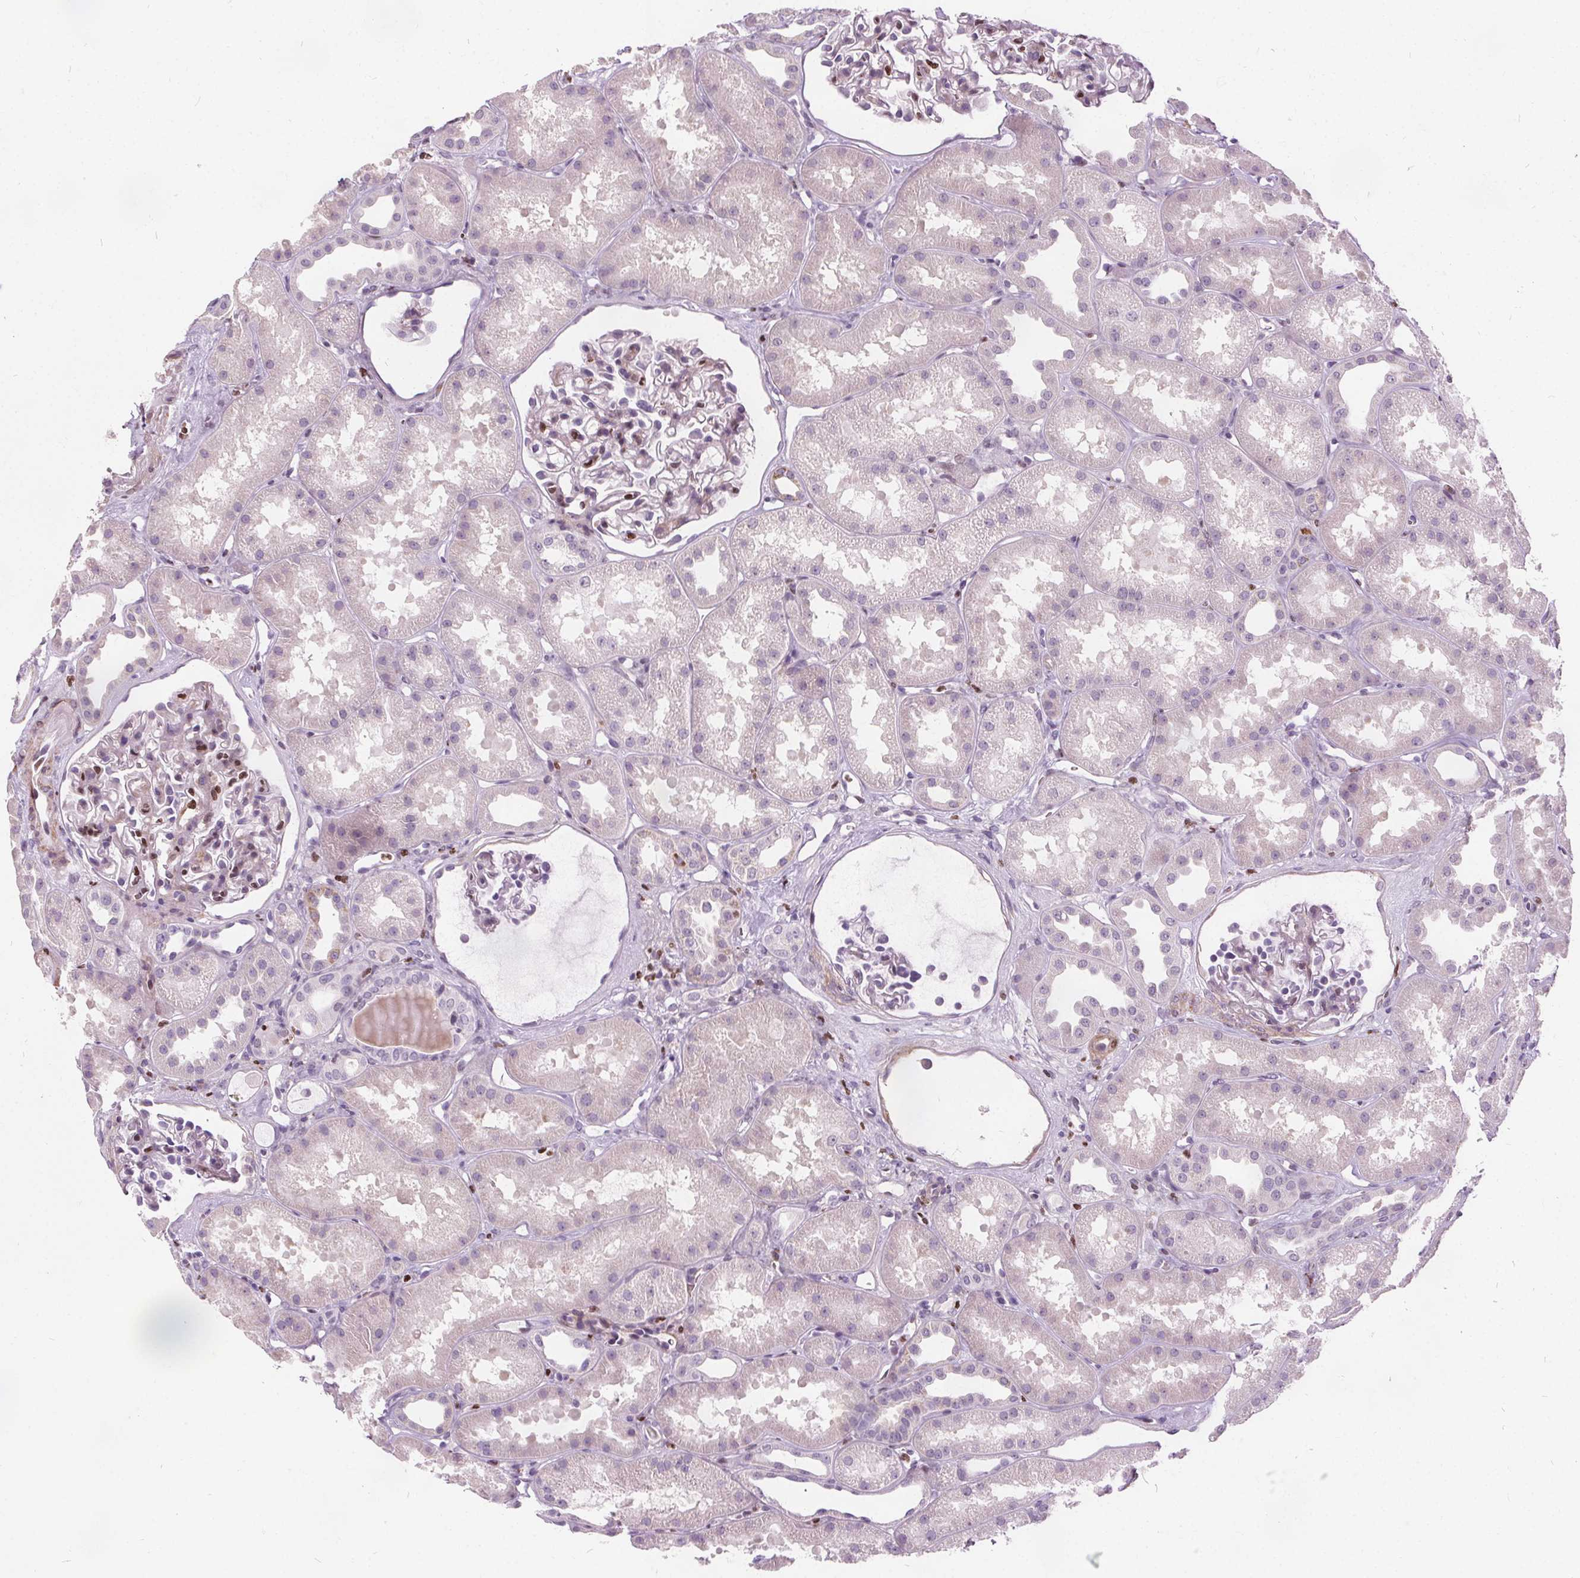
{"staining": {"intensity": "moderate", "quantity": "<25%", "location": "nuclear"}, "tissue": "kidney", "cell_type": "Cells in glomeruli", "image_type": "normal", "snomed": [{"axis": "morphology", "description": "Normal tissue, NOS"}, {"axis": "topography", "description": "Kidney"}], "caption": "Kidney stained with immunohistochemistry (IHC) exhibits moderate nuclear staining in about <25% of cells in glomeruli.", "gene": "ISLR2", "patient": {"sex": "male", "age": 61}}